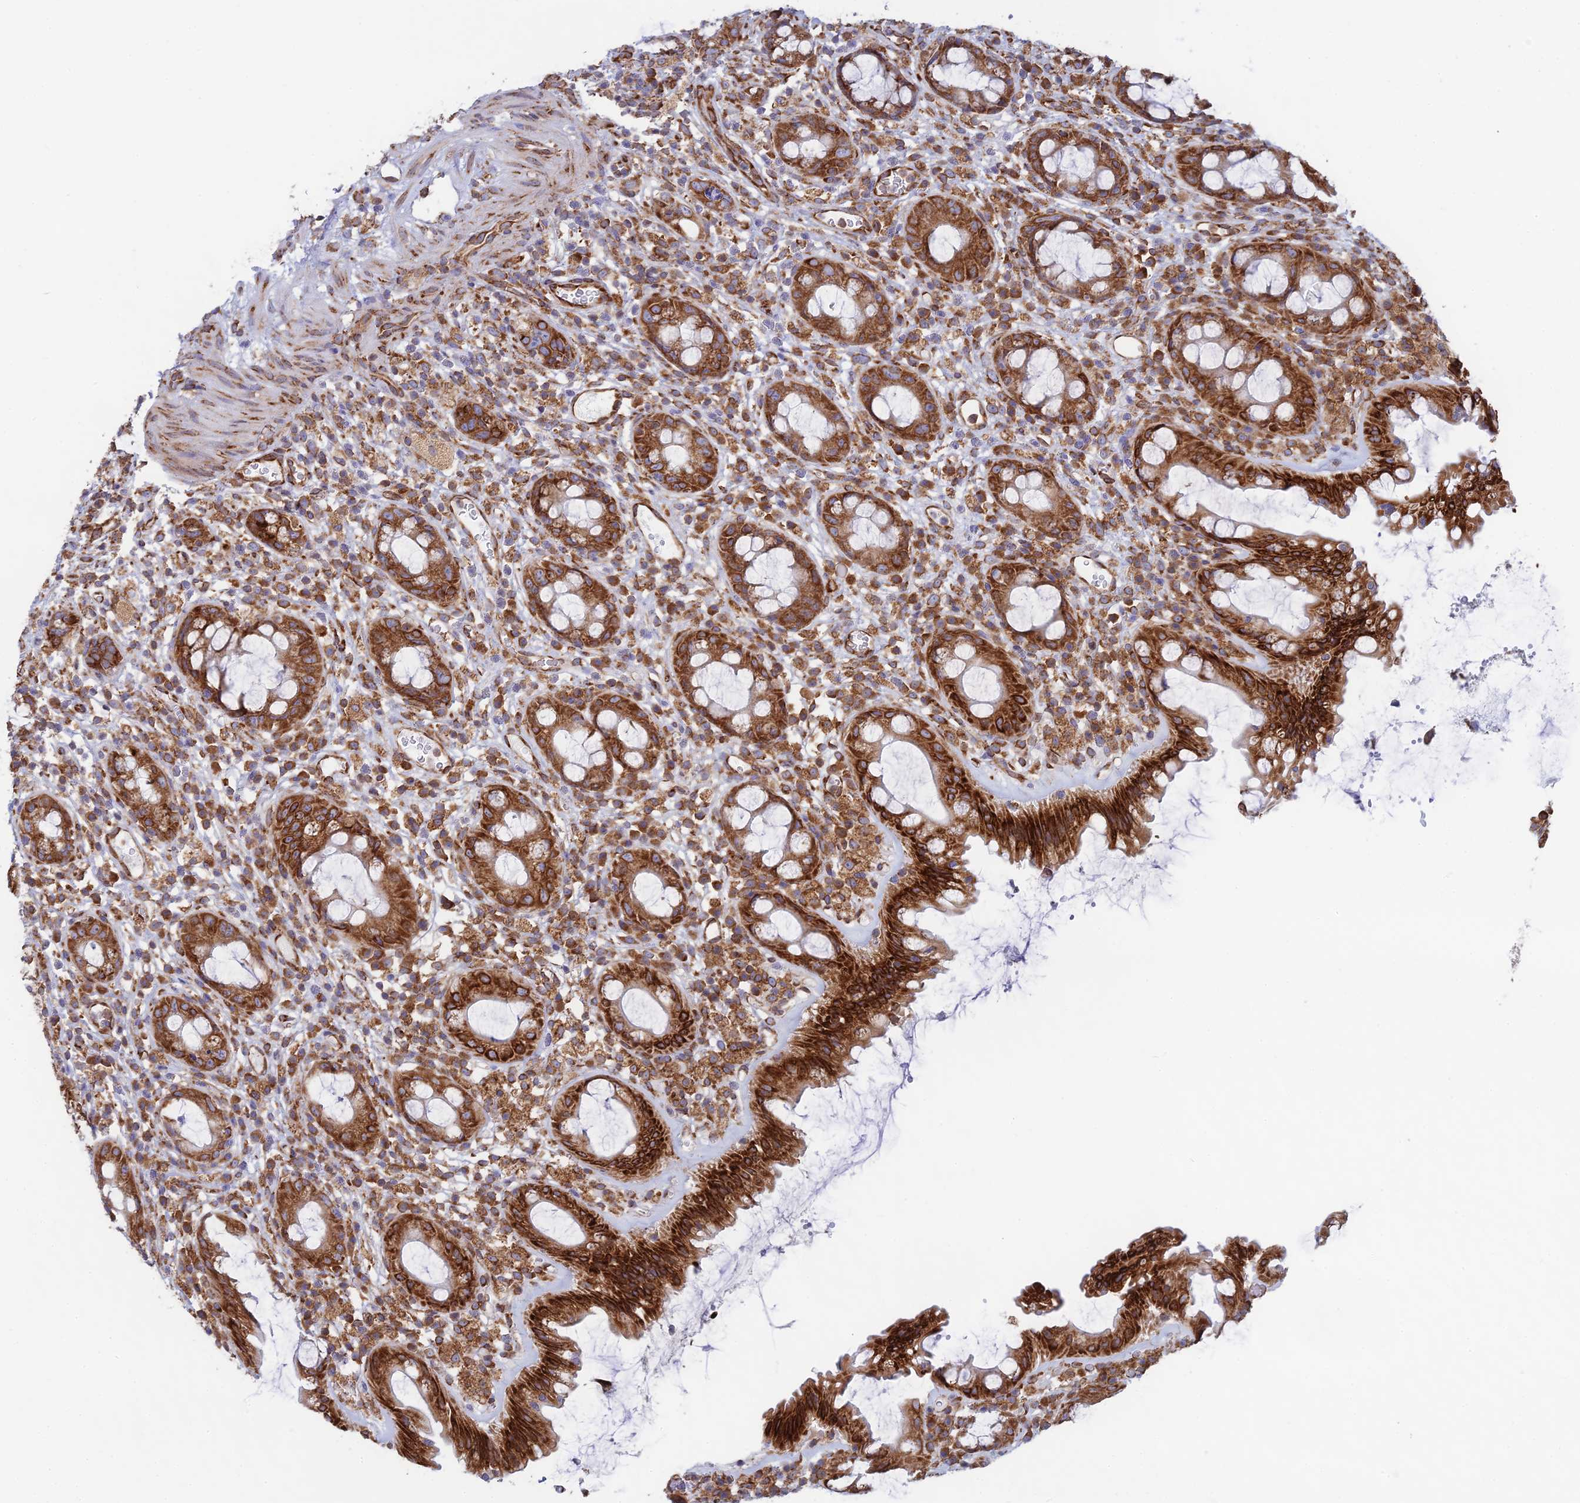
{"staining": {"intensity": "strong", "quantity": ">75%", "location": "cytoplasmic/membranous"}, "tissue": "rectum", "cell_type": "Glandular cells", "image_type": "normal", "snomed": [{"axis": "morphology", "description": "Normal tissue, NOS"}, {"axis": "topography", "description": "Rectum"}], "caption": "Immunohistochemistry of unremarkable human rectum displays high levels of strong cytoplasmic/membranous positivity in approximately >75% of glandular cells. Ihc stains the protein of interest in brown and the nuclei are stained blue.", "gene": "CCDC69", "patient": {"sex": "female", "age": 57}}